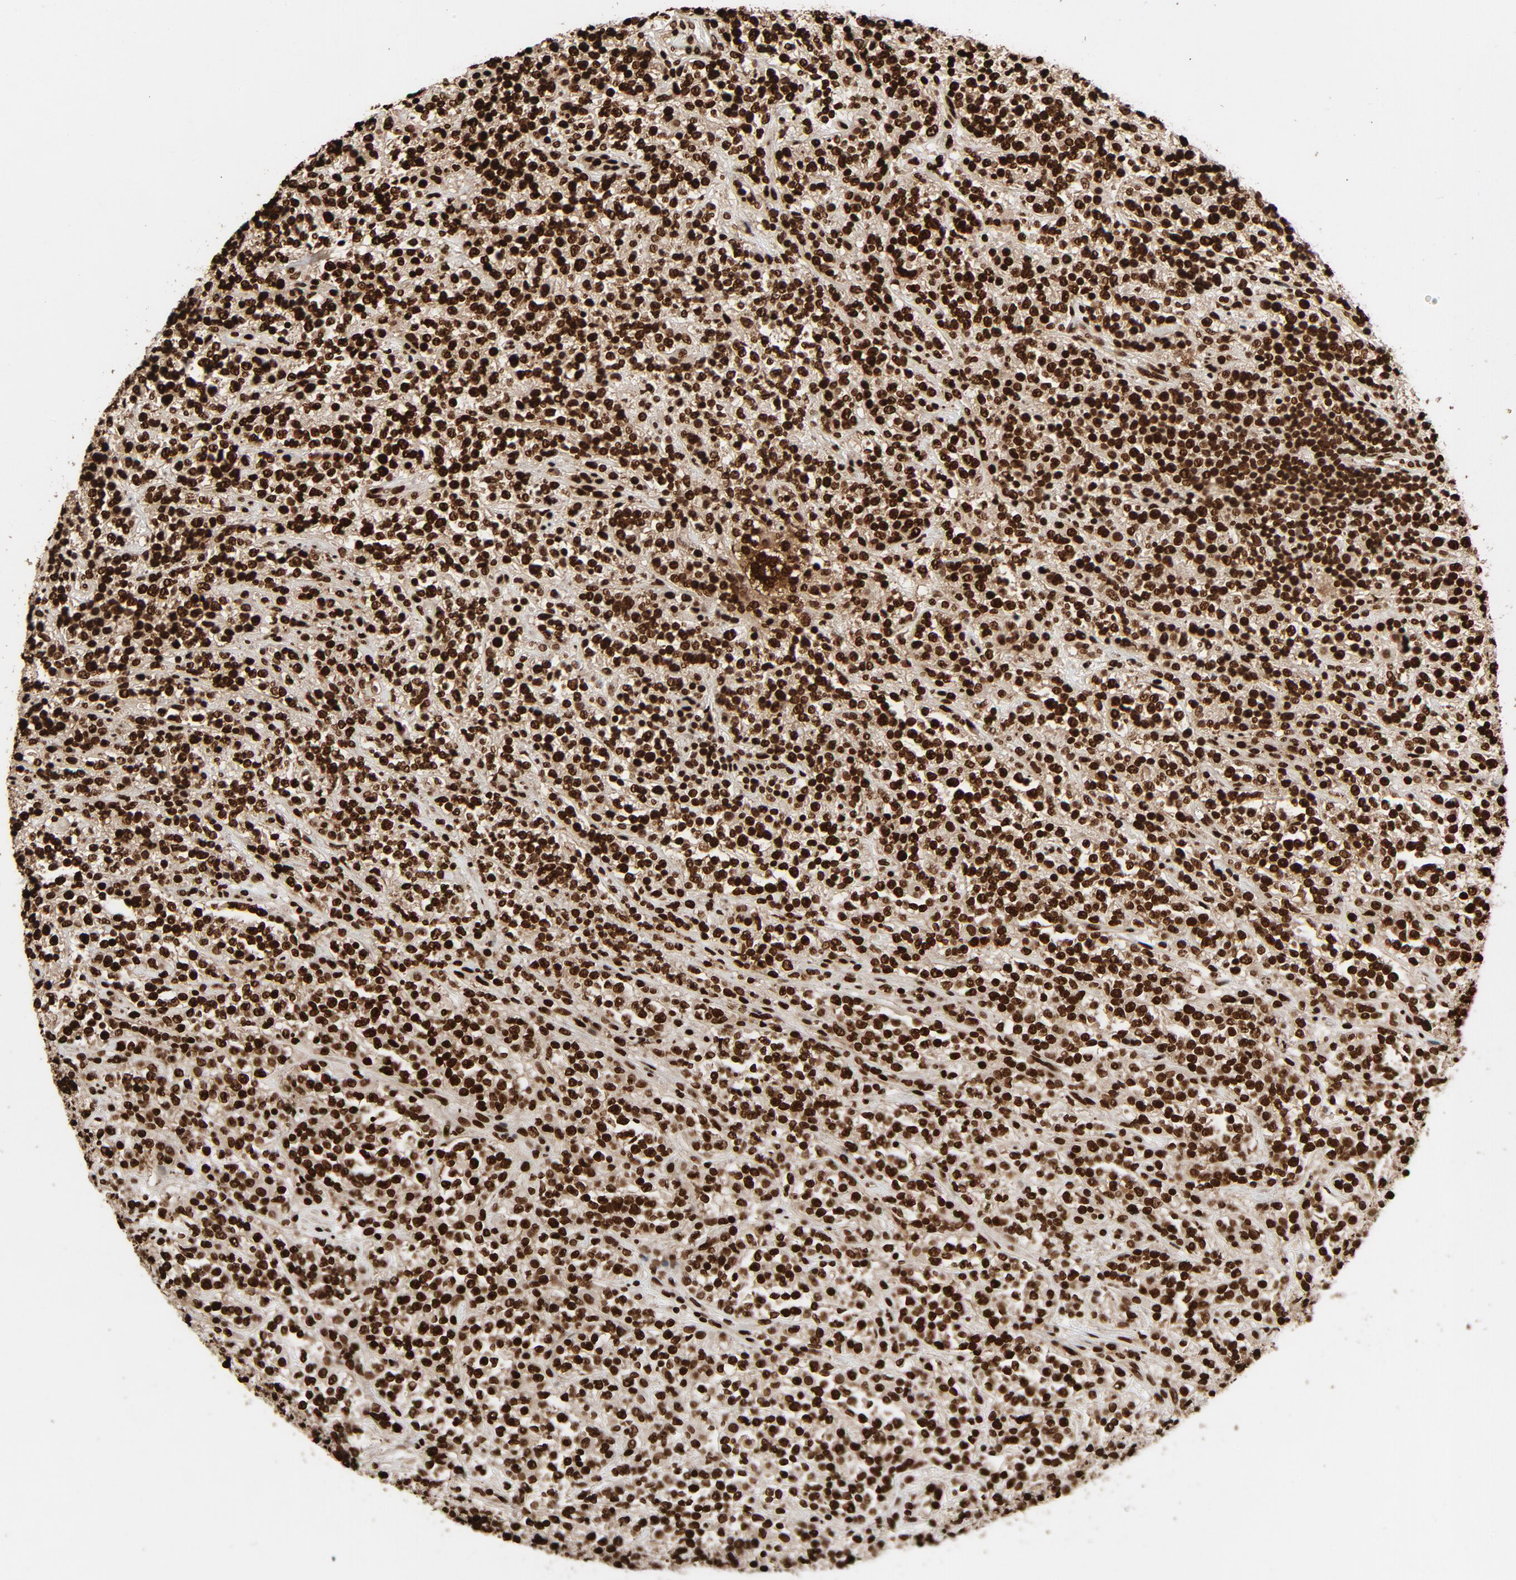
{"staining": {"intensity": "strong", "quantity": ">75%", "location": "nuclear"}, "tissue": "lymphoma", "cell_type": "Tumor cells", "image_type": "cancer", "snomed": [{"axis": "morphology", "description": "Malignant lymphoma, non-Hodgkin's type, High grade"}, {"axis": "topography", "description": "Soft tissue"}], "caption": "Tumor cells display strong nuclear staining in about >75% of cells in malignant lymphoma, non-Hodgkin's type (high-grade).", "gene": "TP53BP1", "patient": {"sex": "male", "age": 18}}